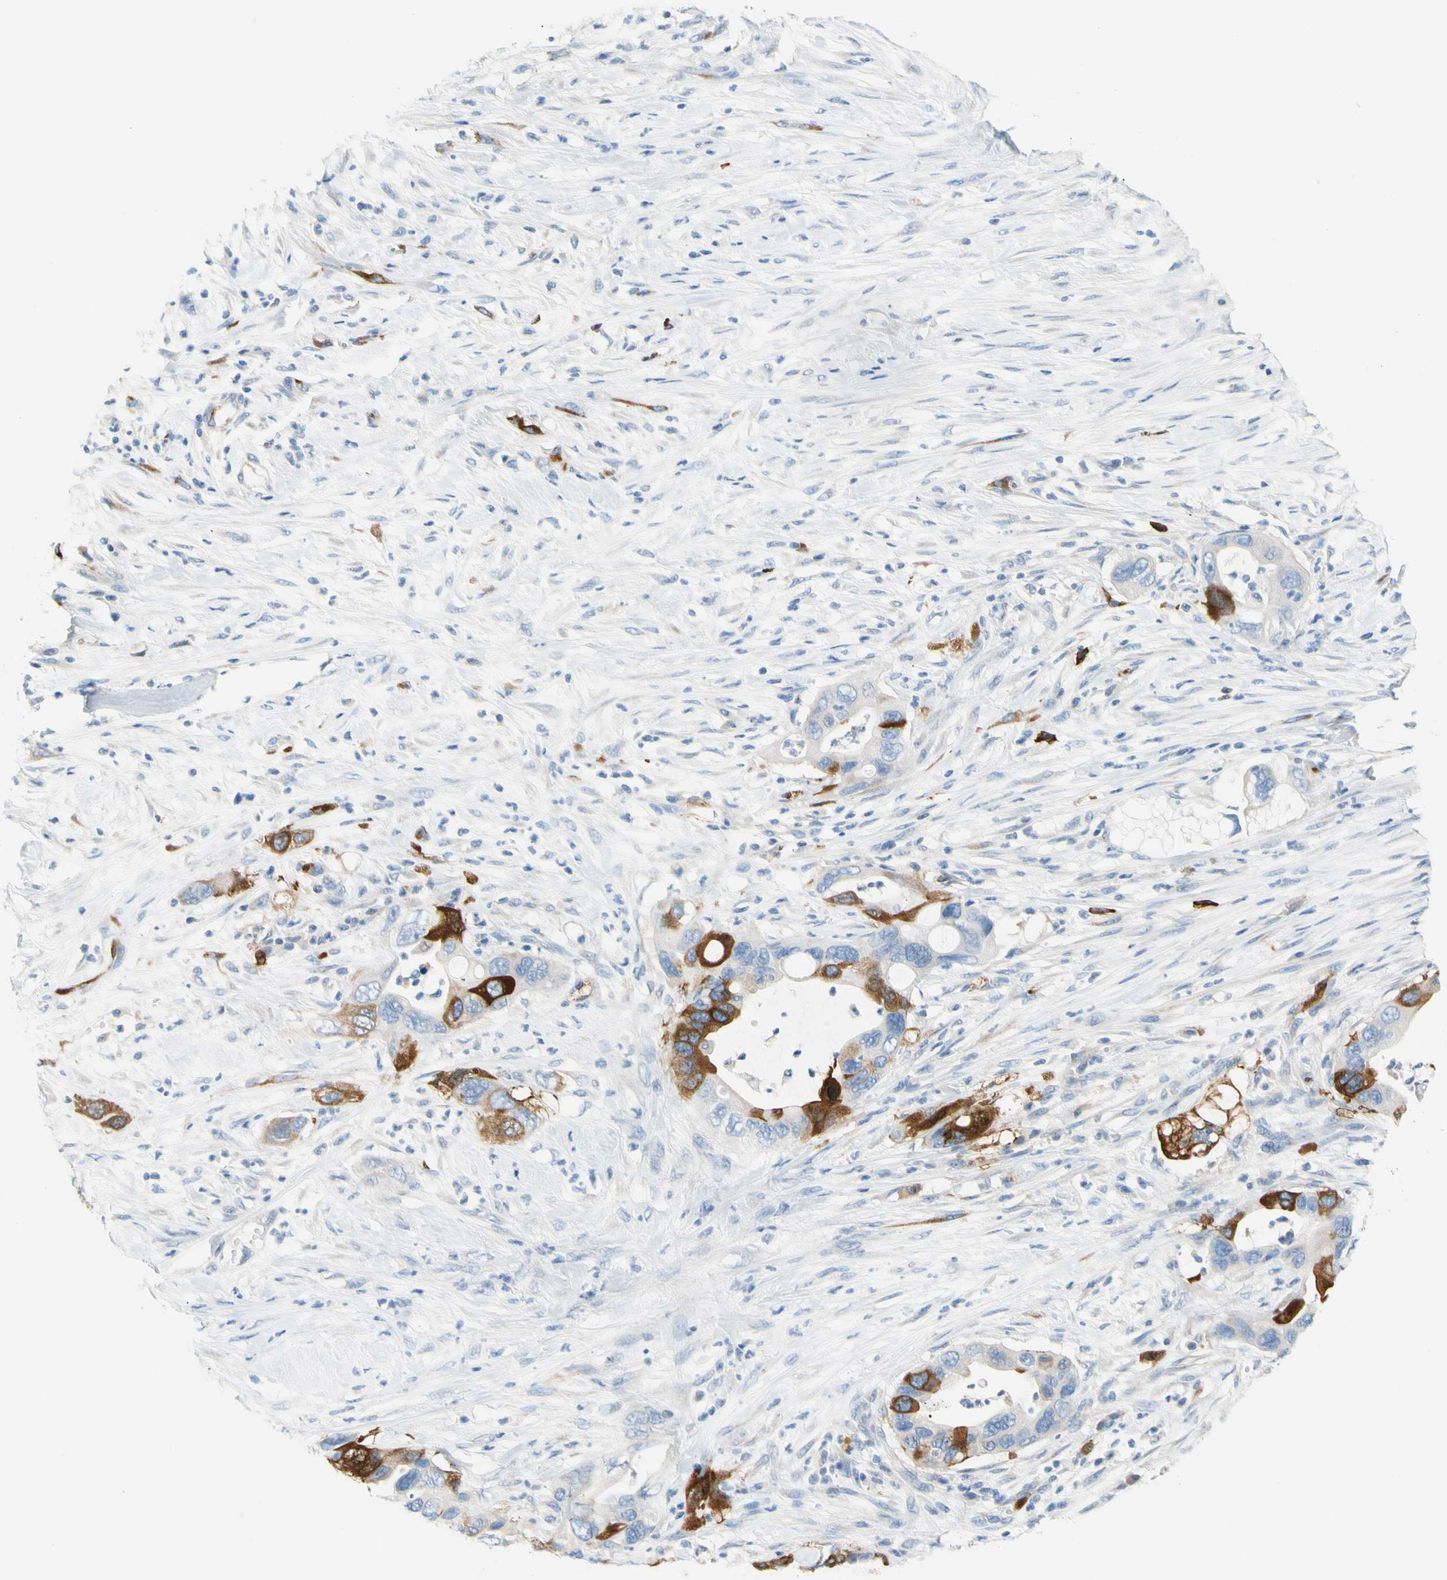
{"staining": {"intensity": "moderate", "quantity": "25%-75%", "location": "cytoplasmic/membranous"}, "tissue": "pancreatic cancer", "cell_type": "Tumor cells", "image_type": "cancer", "snomed": [{"axis": "morphology", "description": "Adenocarcinoma, NOS"}, {"axis": "topography", "description": "Pancreas"}], "caption": "Tumor cells show medium levels of moderate cytoplasmic/membranous expression in approximately 25%-75% of cells in human pancreatic cancer (adenocarcinoma). (Stains: DAB in brown, nuclei in blue, Microscopy: brightfield microscopy at high magnification).", "gene": "TACC3", "patient": {"sex": "female", "age": 71}}